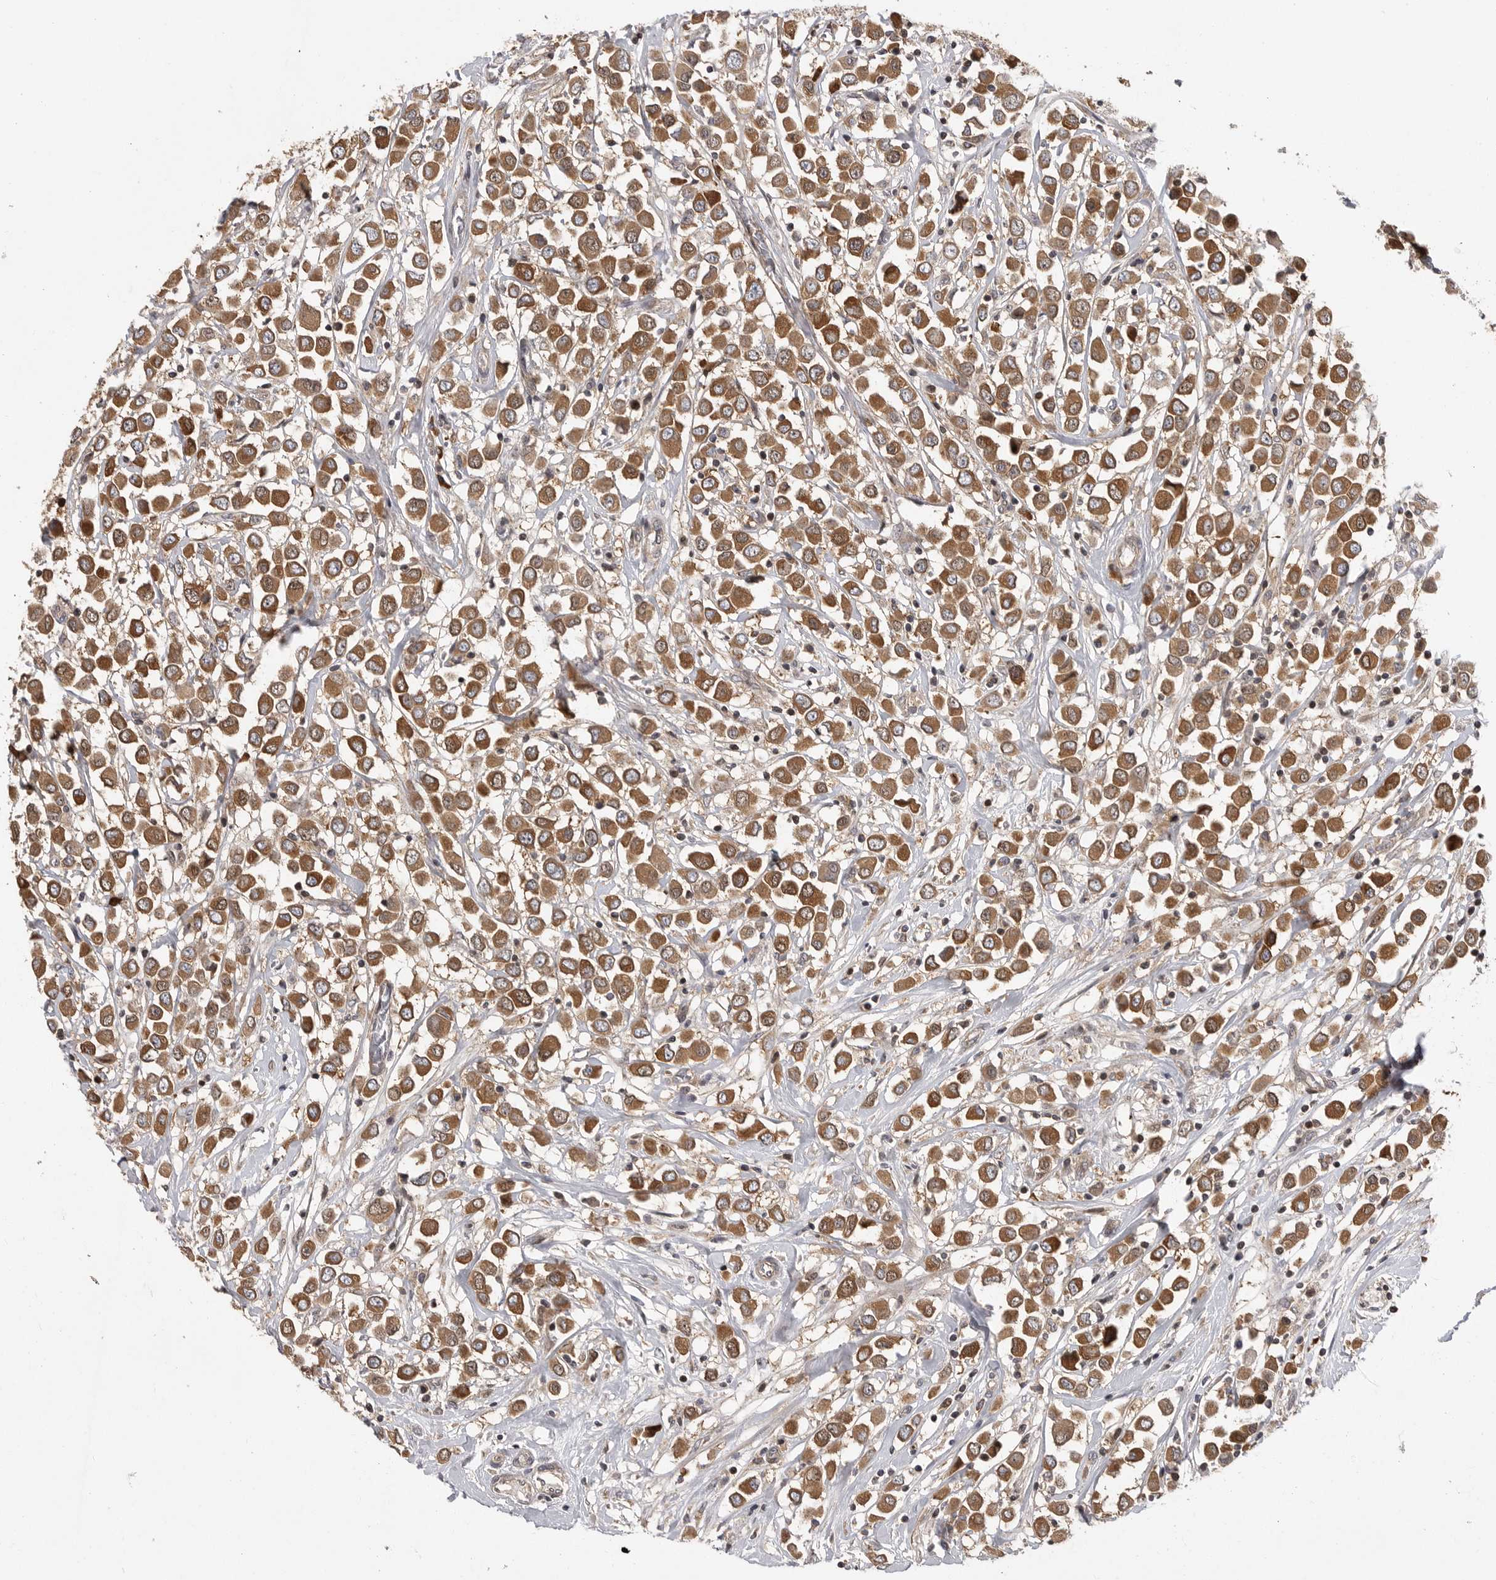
{"staining": {"intensity": "moderate", "quantity": ">75%", "location": "cytoplasmic/membranous"}, "tissue": "breast cancer", "cell_type": "Tumor cells", "image_type": "cancer", "snomed": [{"axis": "morphology", "description": "Duct carcinoma"}, {"axis": "topography", "description": "Breast"}], "caption": "Approximately >75% of tumor cells in human breast intraductal carcinoma reveal moderate cytoplasmic/membranous protein positivity as visualized by brown immunohistochemical staining.", "gene": "OXR1", "patient": {"sex": "female", "age": 61}}